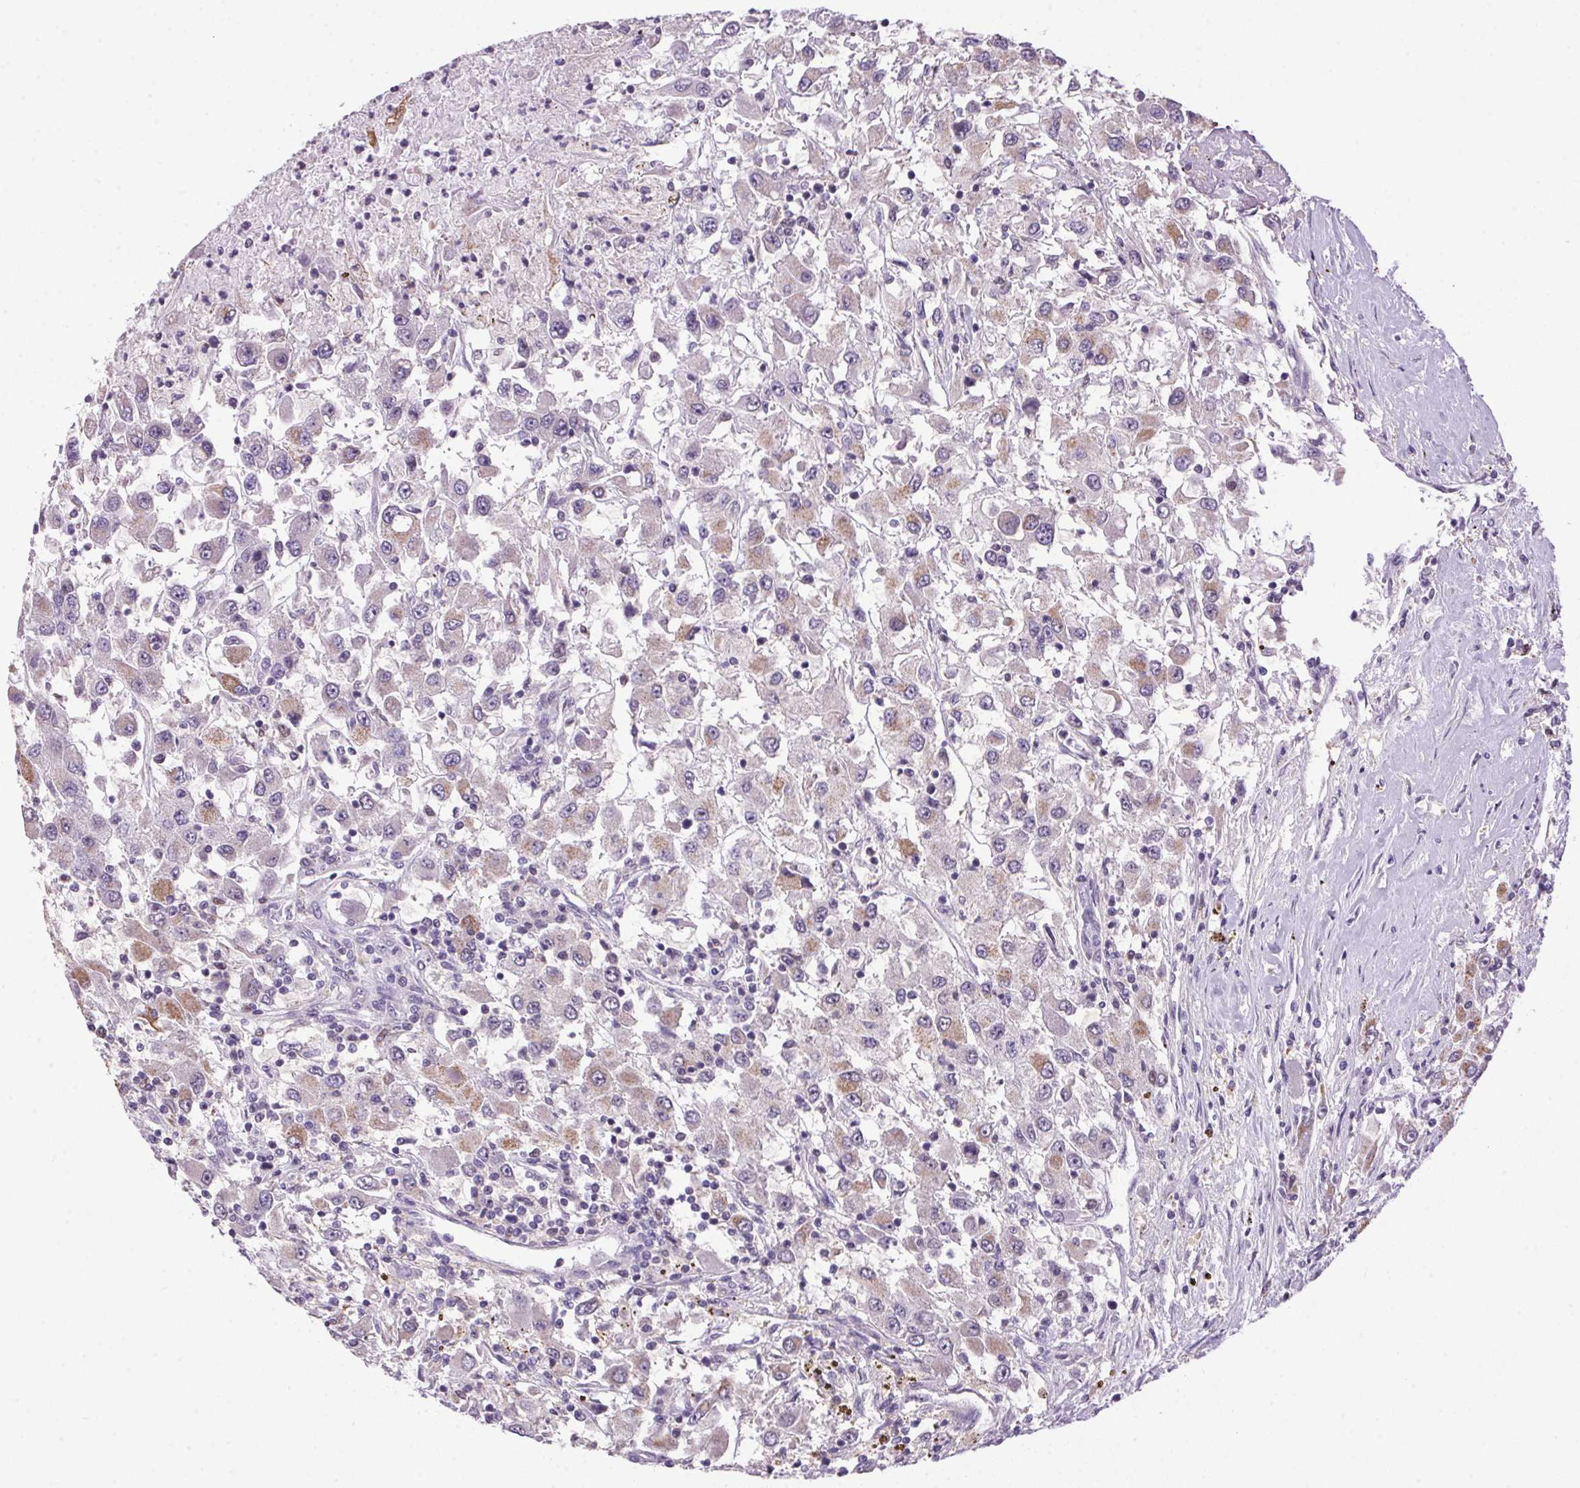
{"staining": {"intensity": "moderate", "quantity": "<25%", "location": "cytoplasmic/membranous"}, "tissue": "renal cancer", "cell_type": "Tumor cells", "image_type": "cancer", "snomed": [{"axis": "morphology", "description": "Adenocarcinoma, NOS"}, {"axis": "topography", "description": "Kidney"}], "caption": "Human renal cancer stained with a brown dye demonstrates moderate cytoplasmic/membranous positive expression in about <25% of tumor cells.", "gene": "AKR1E2", "patient": {"sex": "female", "age": 67}}